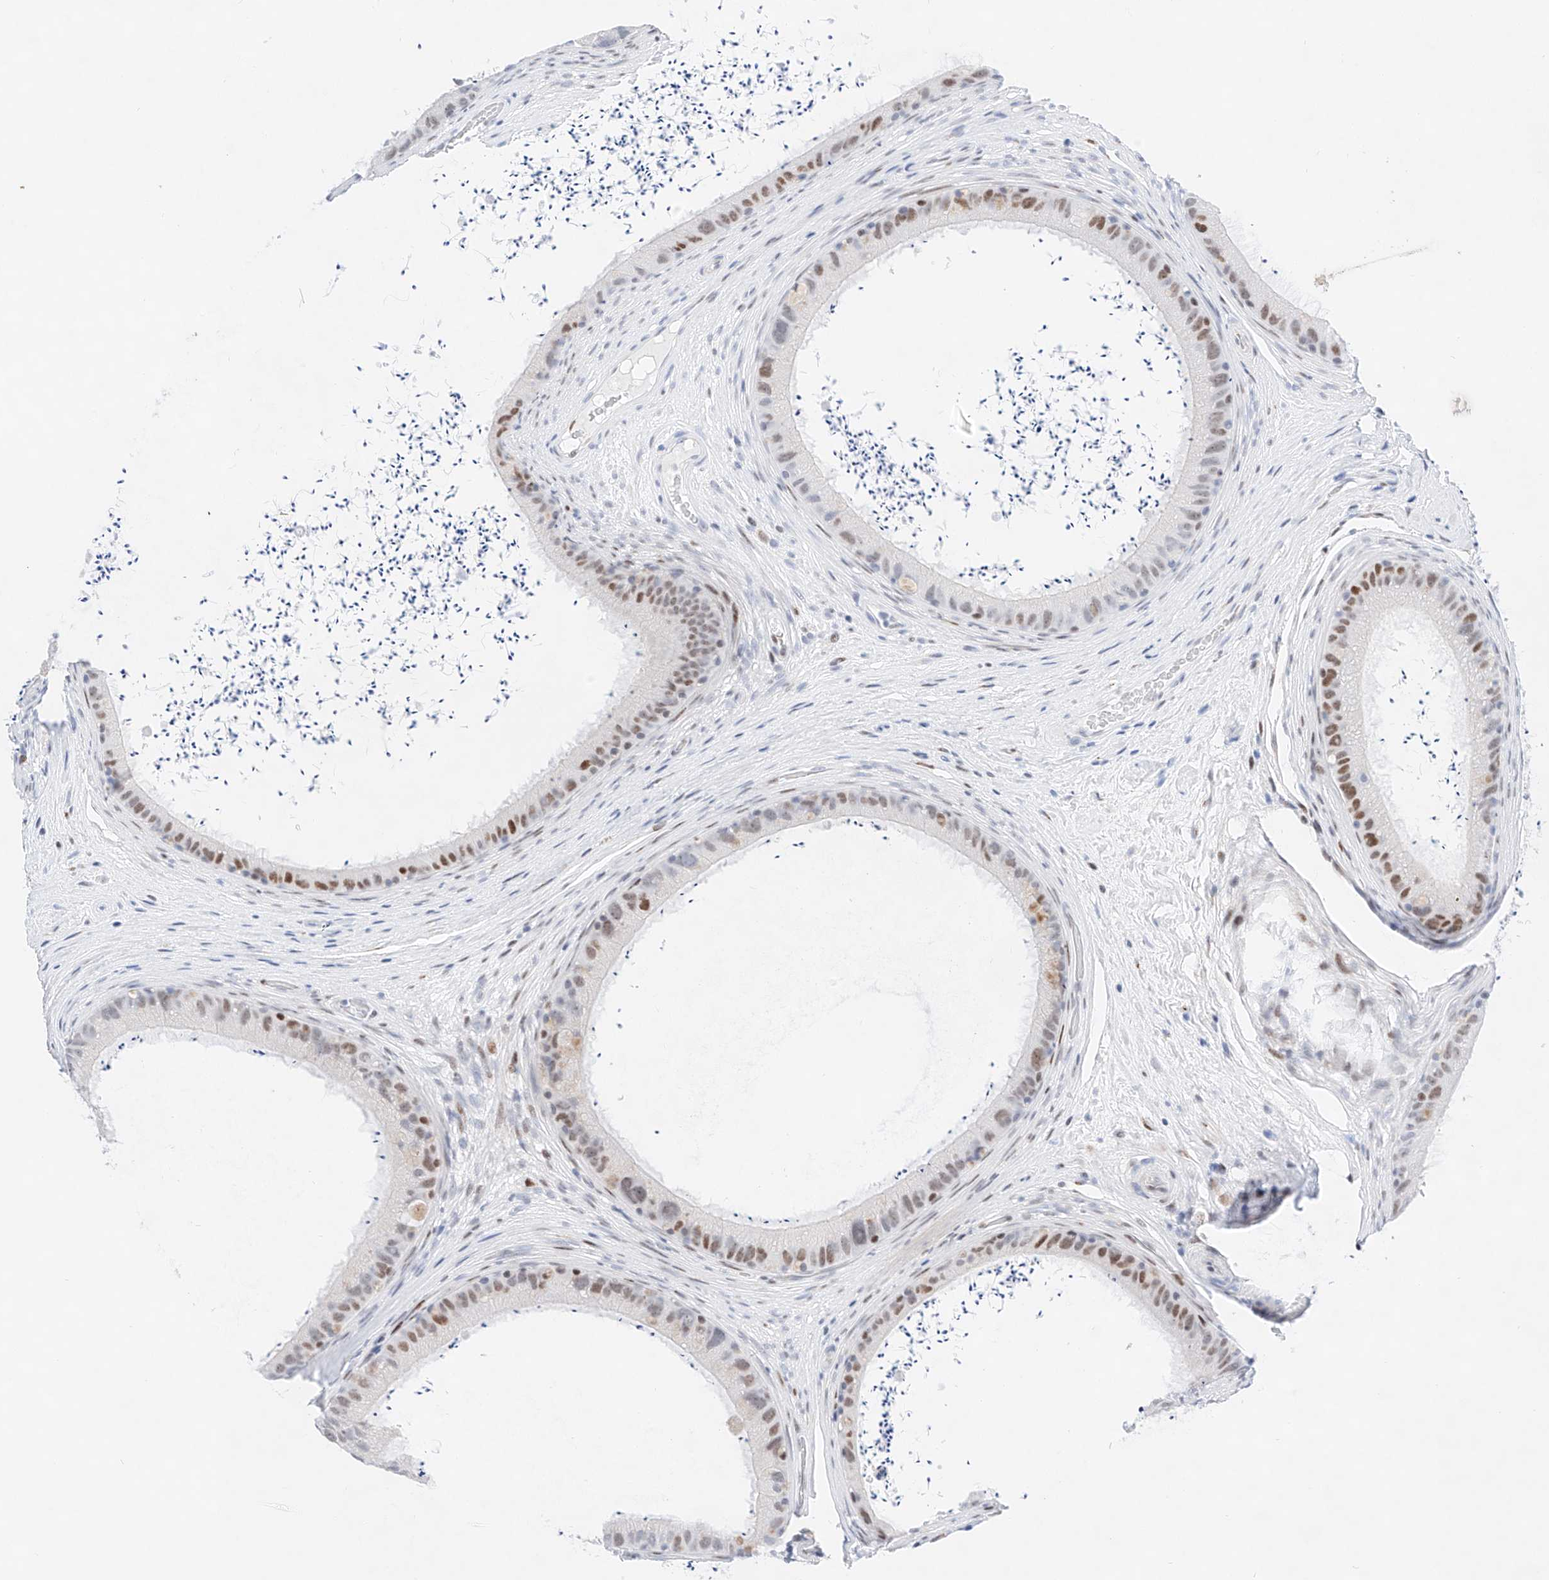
{"staining": {"intensity": "moderate", "quantity": "25%-75%", "location": "nuclear"}, "tissue": "epididymis", "cell_type": "Glandular cells", "image_type": "normal", "snomed": [{"axis": "morphology", "description": "Normal tissue, NOS"}, {"axis": "topography", "description": "Epididymis, spermatic cord, NOS"}], "caption": "Human epididymis stained for a protein (brown) displays moderate nuclear positive expression in about 25%-75% of glandular cells.", "gene": "NT5C3B", "patient": {"sex": "male", "age": 50}}